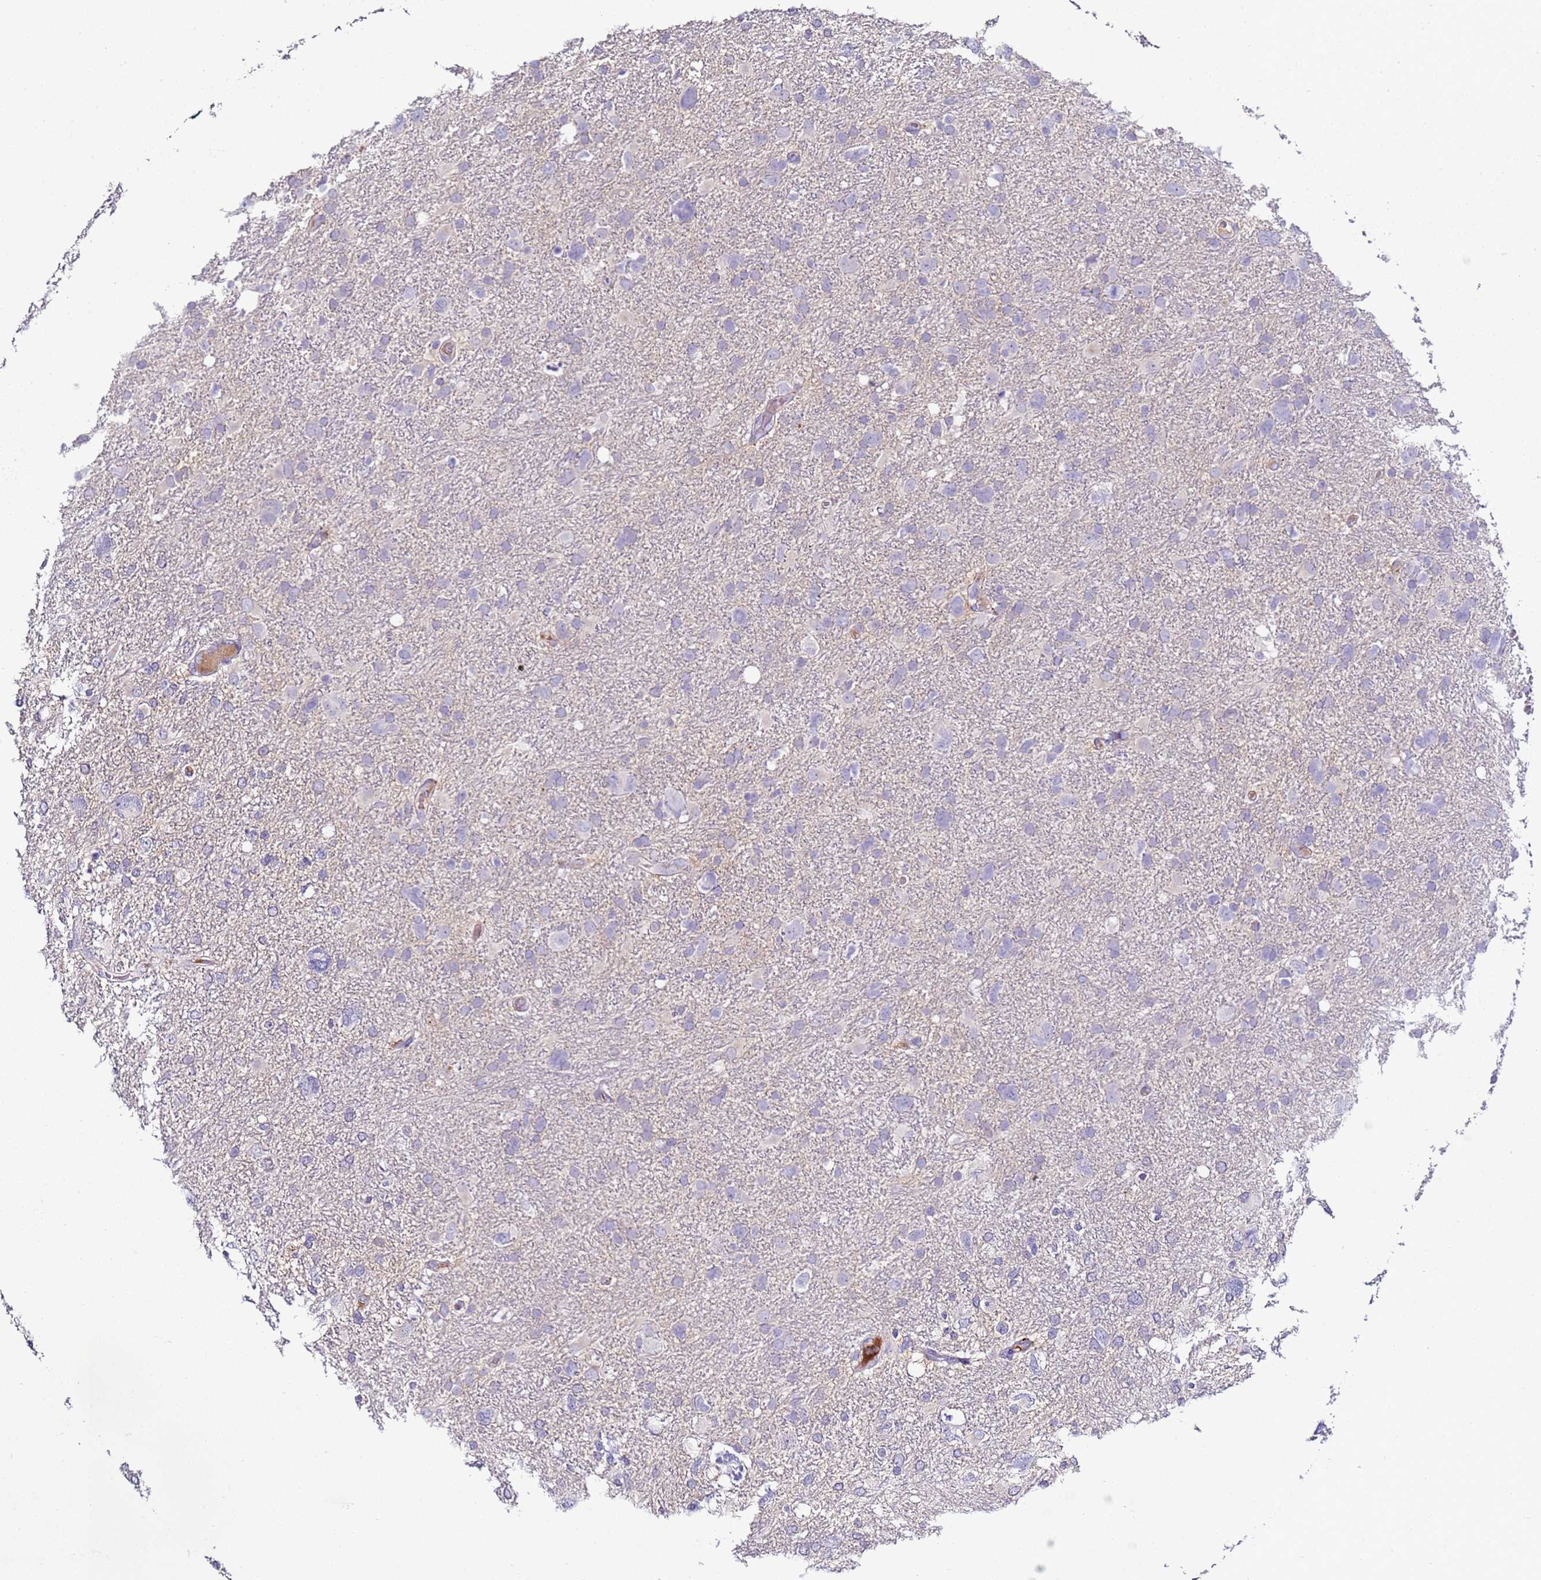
{"staining": {"intensity": "negative", "quantity": "none", "location": "none"}, "tissue": "glioma", "cell_type": "Tumor cells", "image_type": "cancer", "snomed": [{"axis": "morphology", "description": "Glioma, malignant, High grade"}, {"axis": "topography", "description": "Brain"}], "caption": "High magnification brightfield microscopy of malignant high-grade glioma stained with DAB (brown) and counterstained with hematoxylin (blue): tumor cells show no significant staining.", "gene": "TRIM51", "patient": {"sex": "male", "age": 61}}